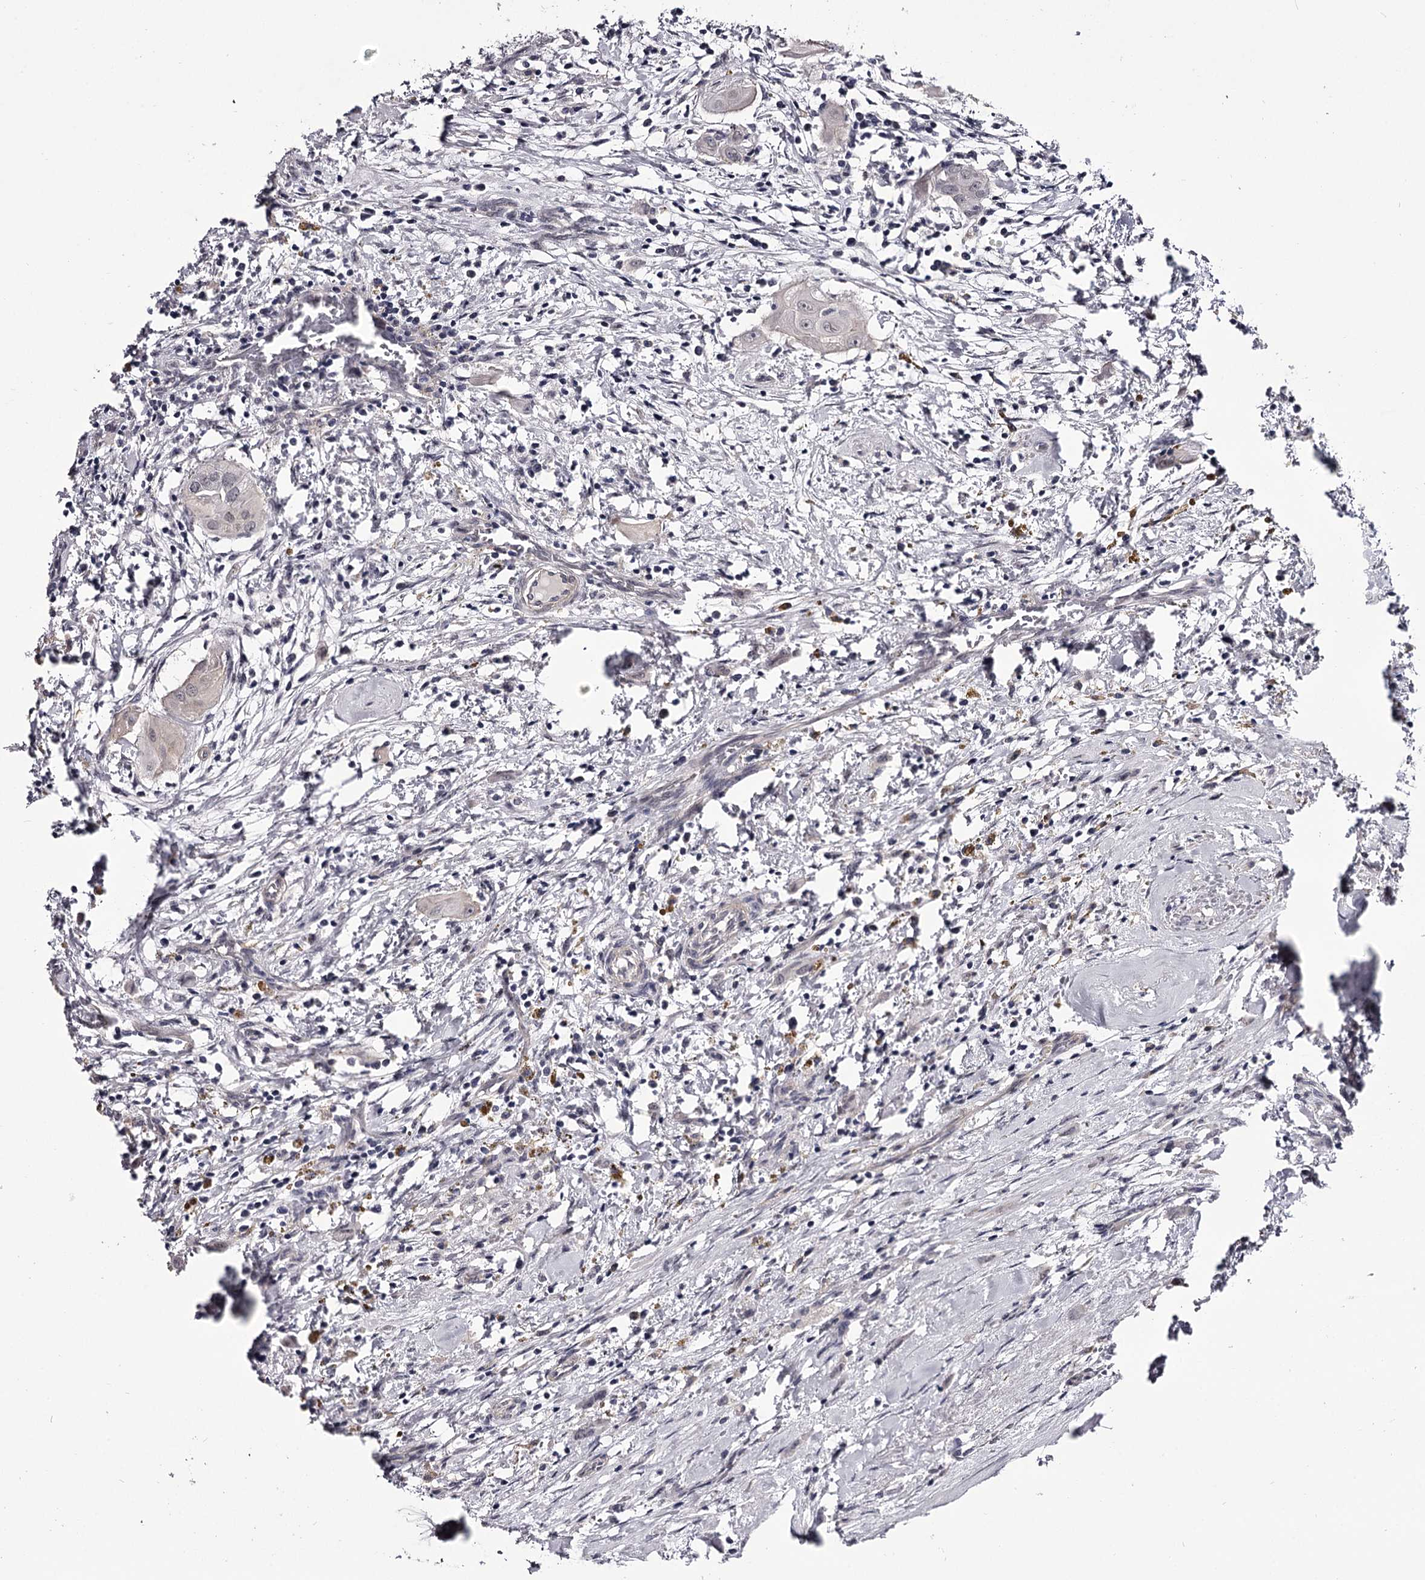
{"staining": {"intensity": "negative", "quantity": "none", "location": "none"}, "tissue": "thyroid cancer", "cell_type": "Tumor cells", "image_type": "cancer", "snomed": [{"axis": "morphology", "description": "Papillary adenocarcinoma, NOS"}, {"axis": "topography", "description": "Thyroid gland"}], "caption": "An image of thyroid papillary adenocarcinoma stained for a protein displays no brown staining in tumor cells. The staining was performed using DAB to visualize the protein expression in brown, while the nuclei were stained in blue with hematoxylin (Magnification: 20x).", "gene": "OVOL2", "patient": {"sex": "female", "age": 59}}